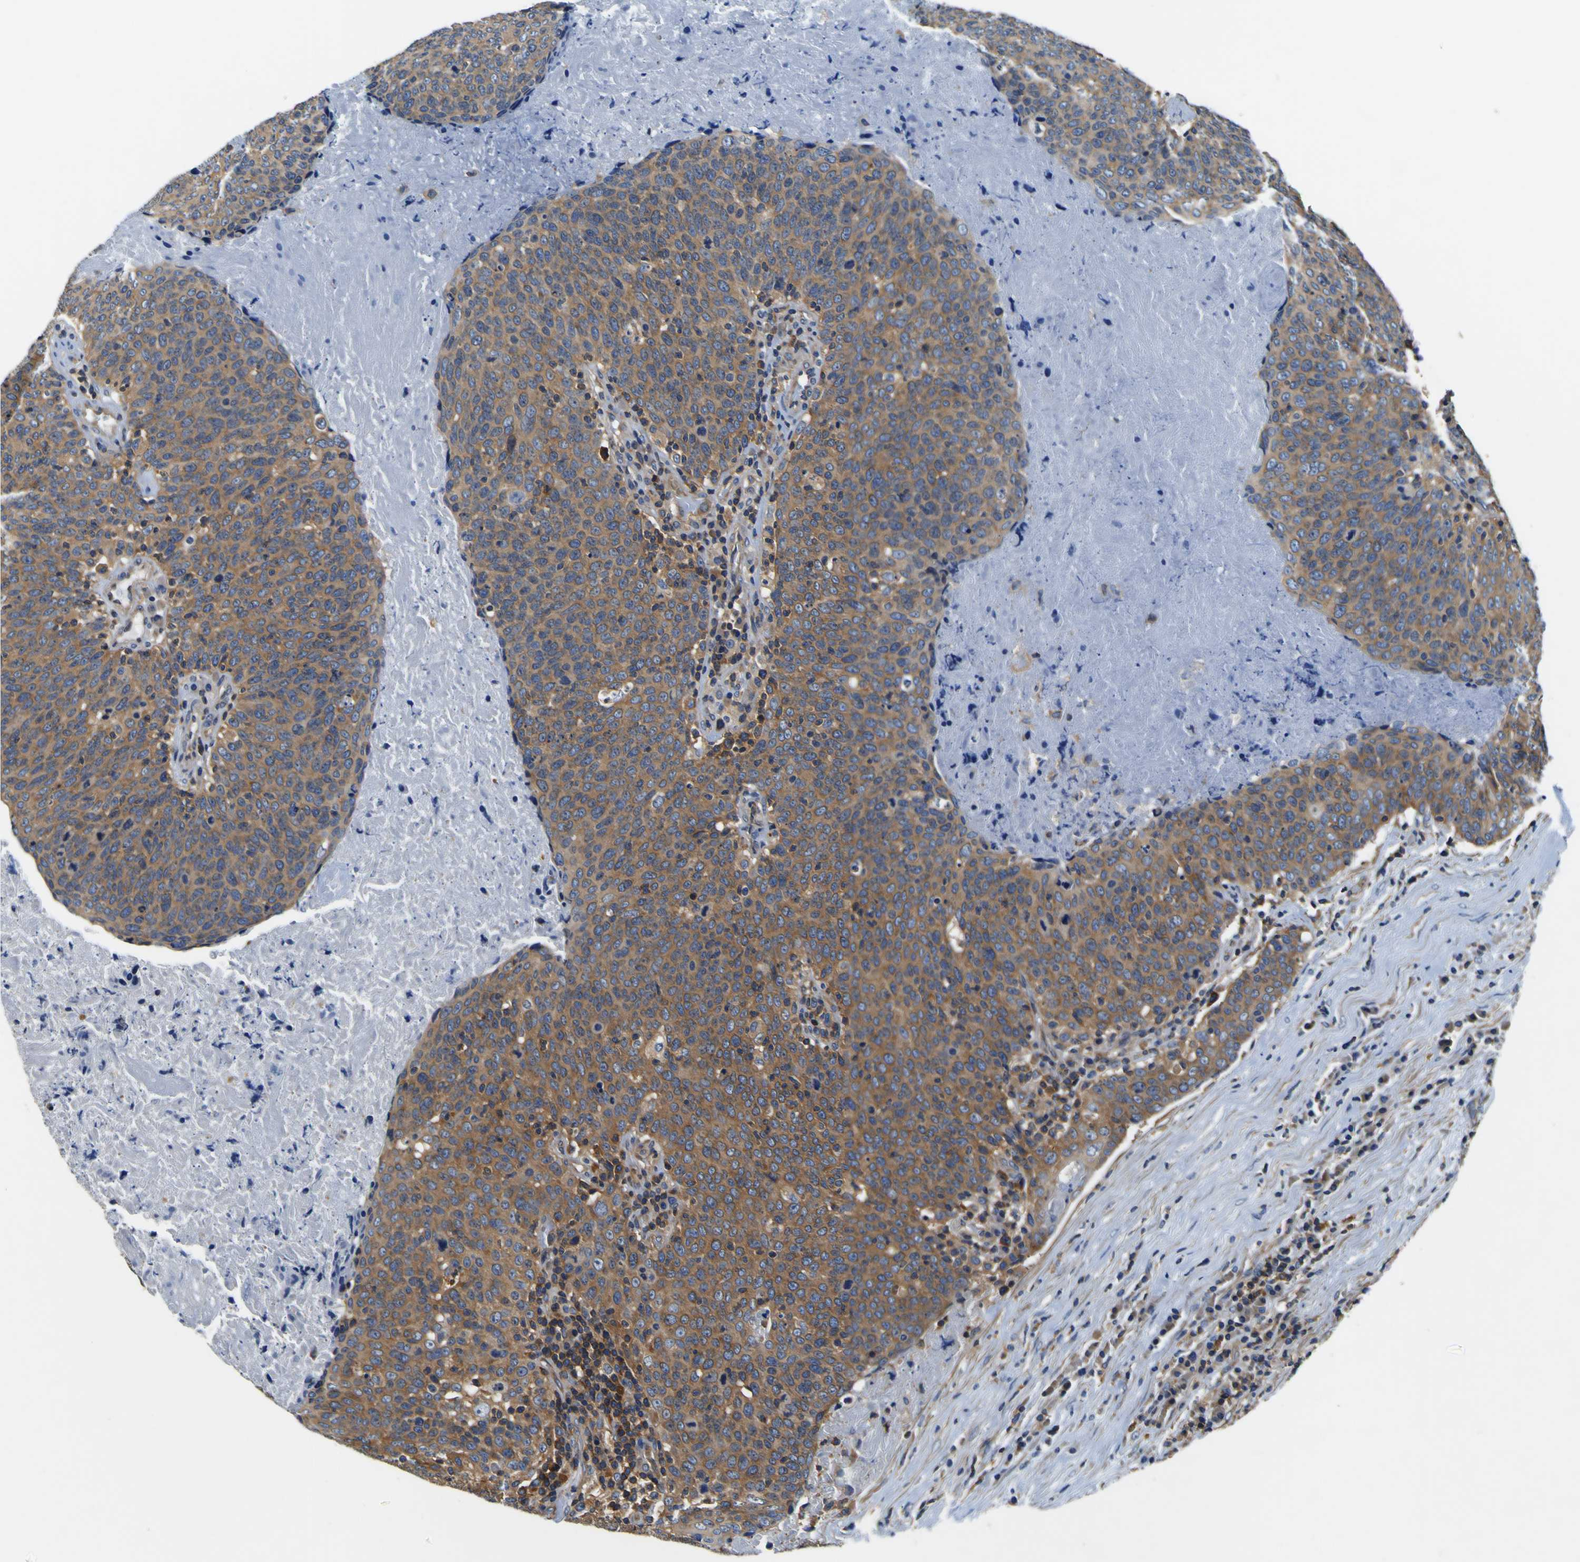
{"staining": {"intensity": "moderate", "quantity": ">75%", "location": "cytoplasmic/membranous"}, "tissue": "head and neck cancer", "cell_type": "Tumor cells", "image_type": "cancer", "snomed": [{"axis": "morphology", "description": "Squamous cell carcinoma, NOS"}, {"axis": "morphology", "description": "Squamous cell carcinoma, metastatic, NOS"}, {"axis": "topography", "description": "Lymph node"}, {"axis": "topography", "description": "Head-Neck"}], "caption": "Squamous cell carcinoma (head and neck) stained with a protein marker reveals moderate staining in tumor cells.", "gene": "CNR2", "patient": {"sex": "male", "age": 62}}